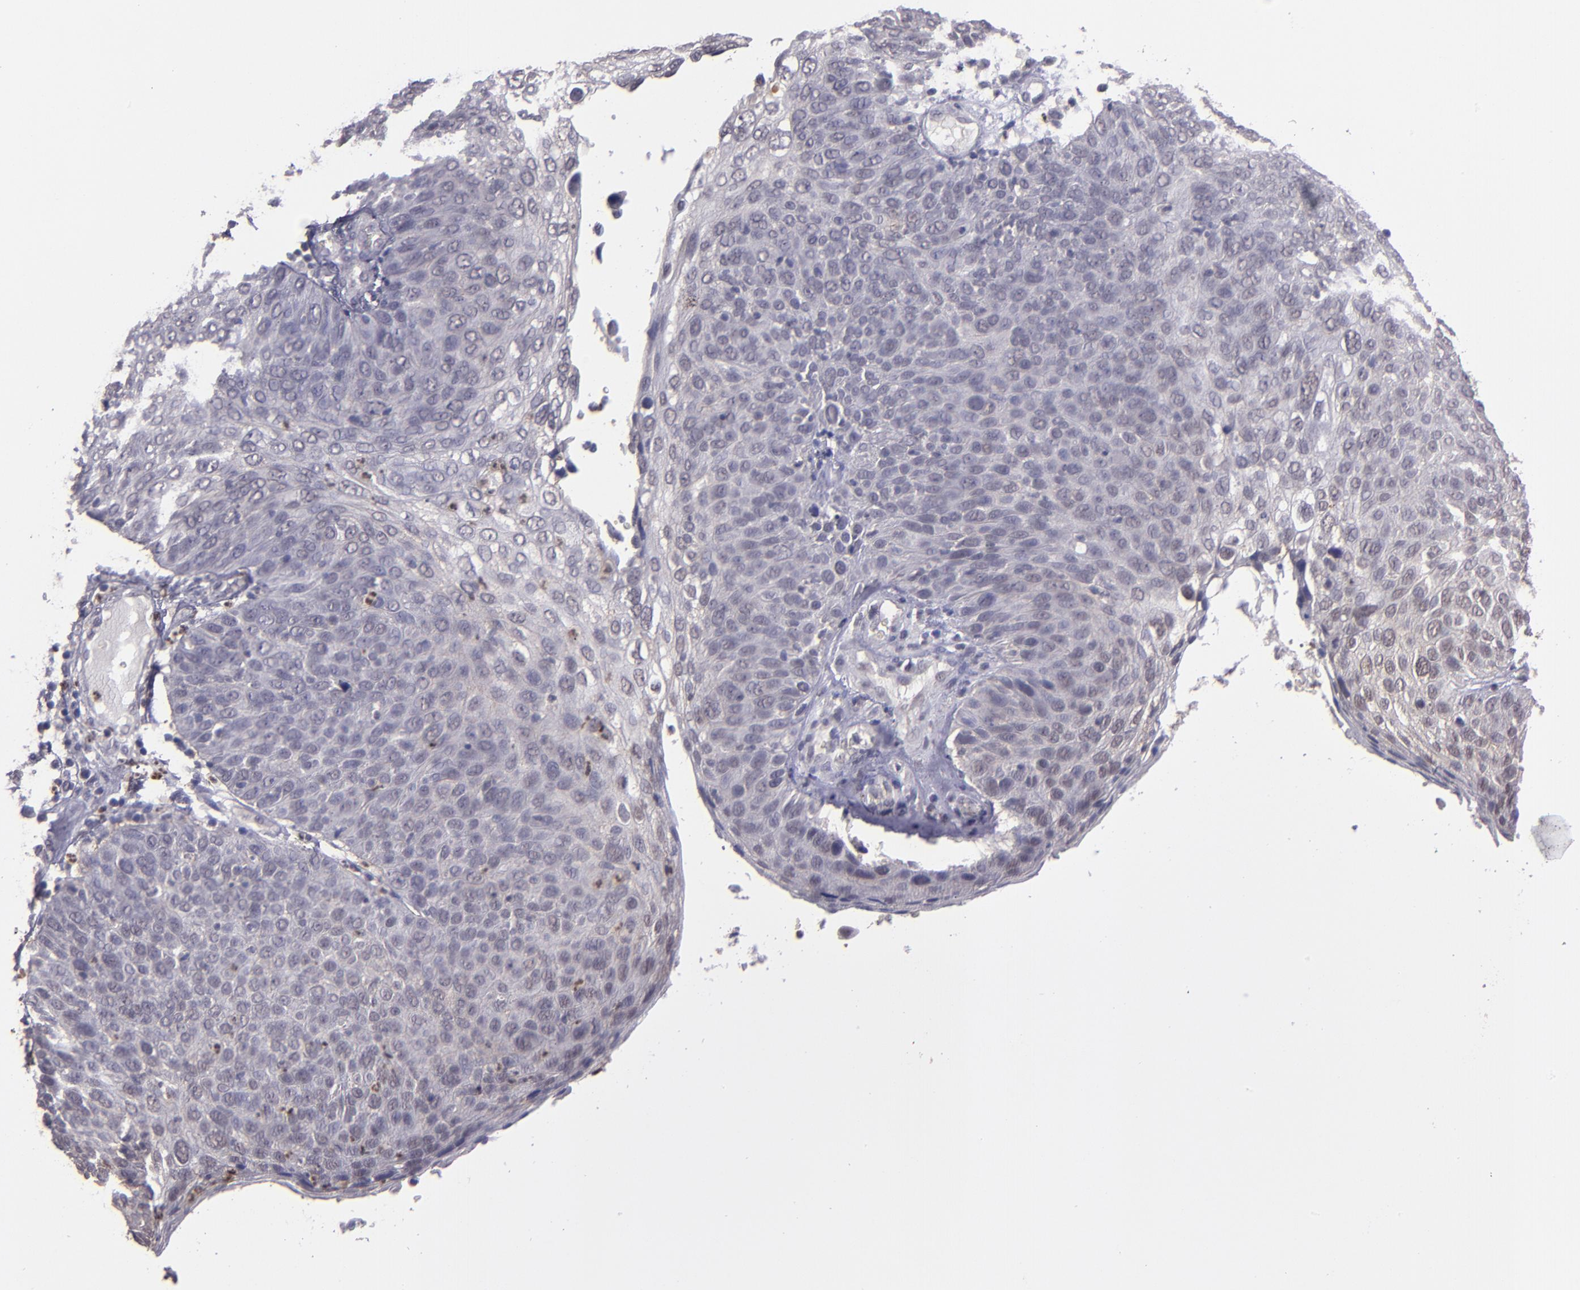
{"staining": {"intensity": "negative", "quantity": "none", "location": "none"}, "tissue": "skin cancer", "cell_type": "Tumor cells", "image_type": "cancer", "snomed": [{"axis": "morphology", "description": "Squamous cell carcinoma, NOS"}, {"axis": "topography", "description": "Skin"}], "caption": "Immunohistochemistry (IHC) micrograph of skin cancer (squamous cell carcinoma) stained for a protein (brown), which demonstrates no positivity in tumor cells.", "gene": "CEBPE", "patient": {"sex": "male", "age": 87}}